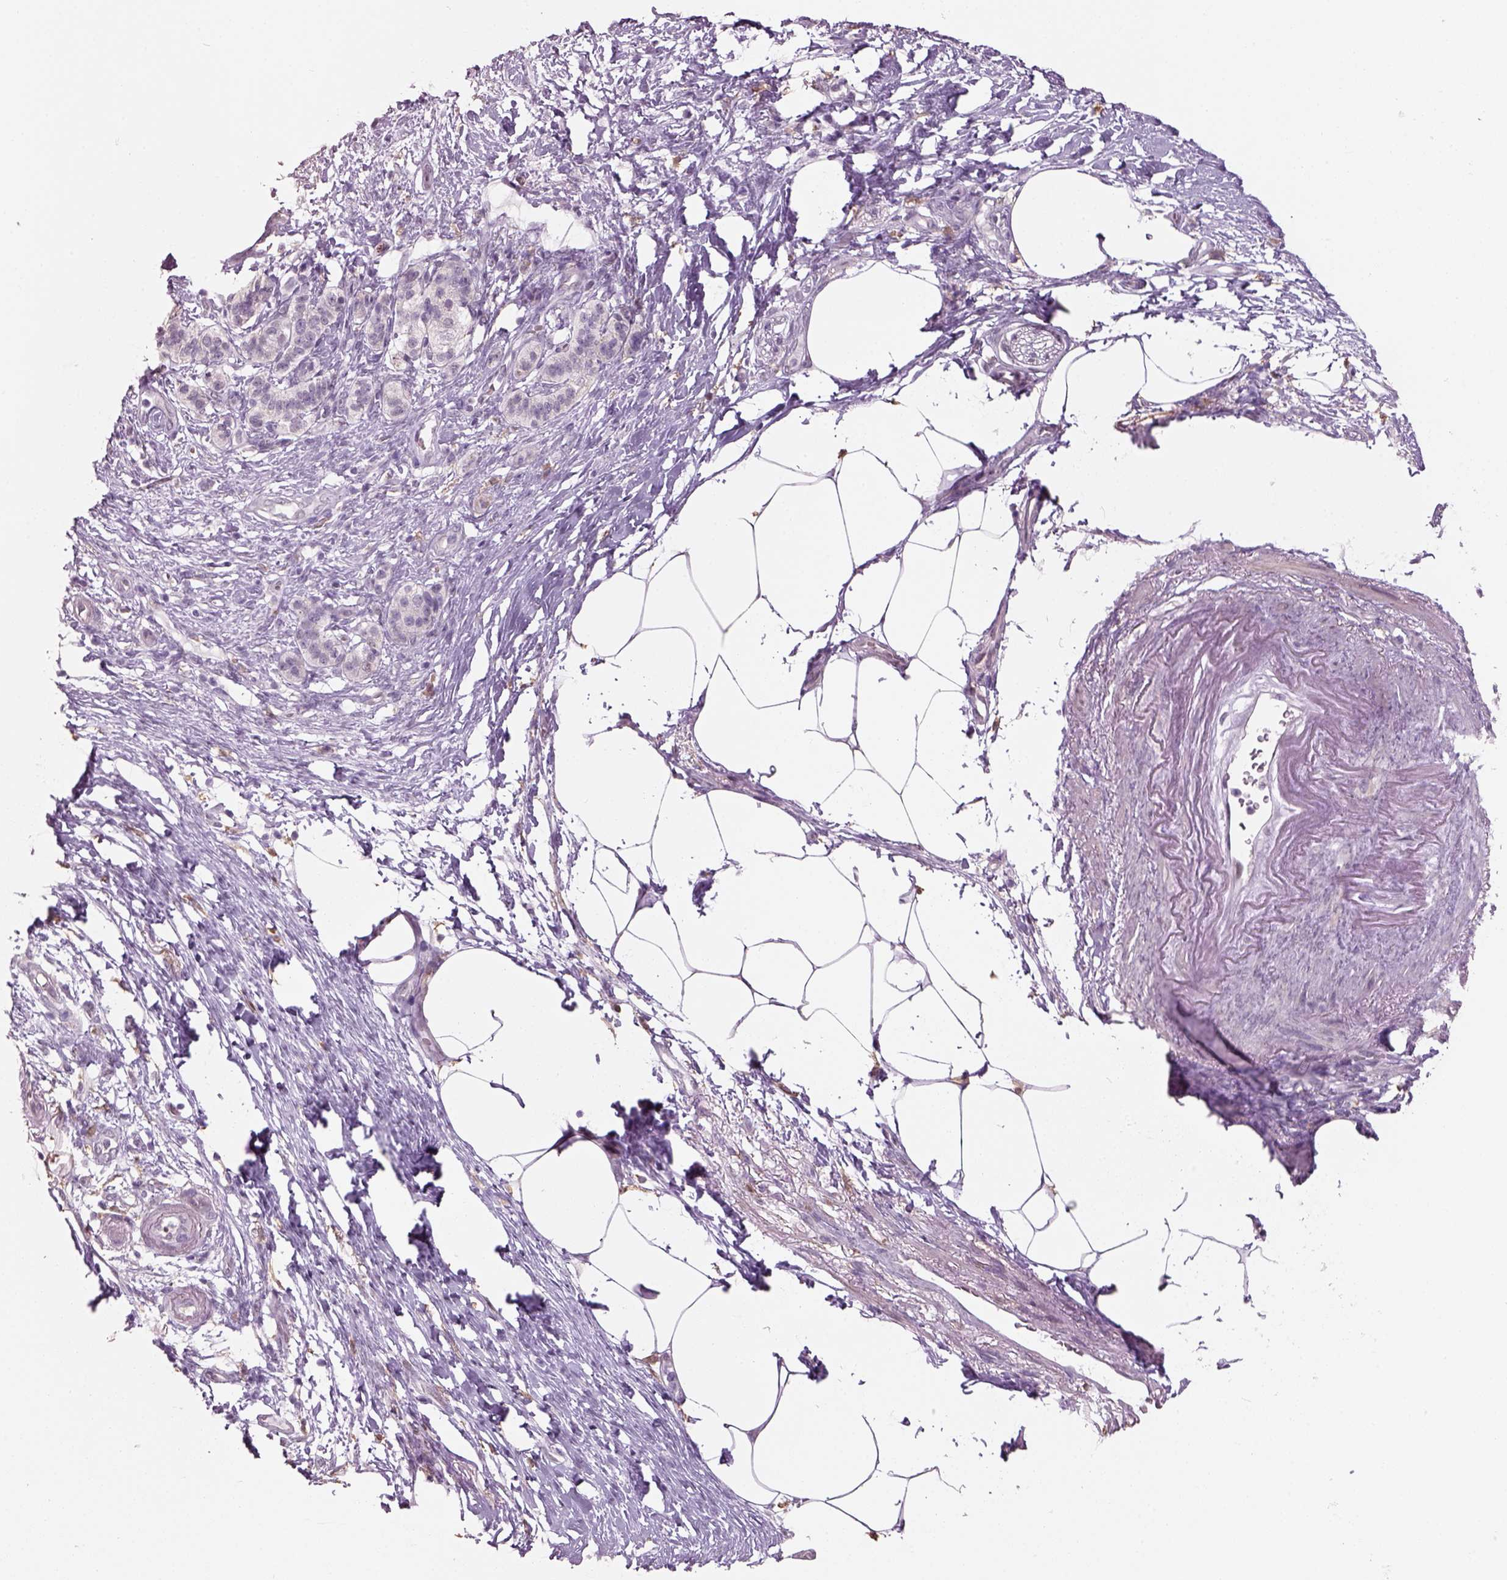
{"staining": {"intensity": "negative", "quantity": "none", "location": "none"}, "tissue": "pancreatic cancer", "cell_type": "Tumor cells", "image_type": "cancer", "snomed": [{"axis": "morphology", "description": "Adenocarcinoma, NOS"}, {"axis": "topography", "description": "Pancreas"}], "caption": "A micrograph of human pancreatic cancer (adenocarcinoma) is negative for staining in tumor cells.", "gene": "NAT8", "patient": {"sex": "female", "age": 72}}